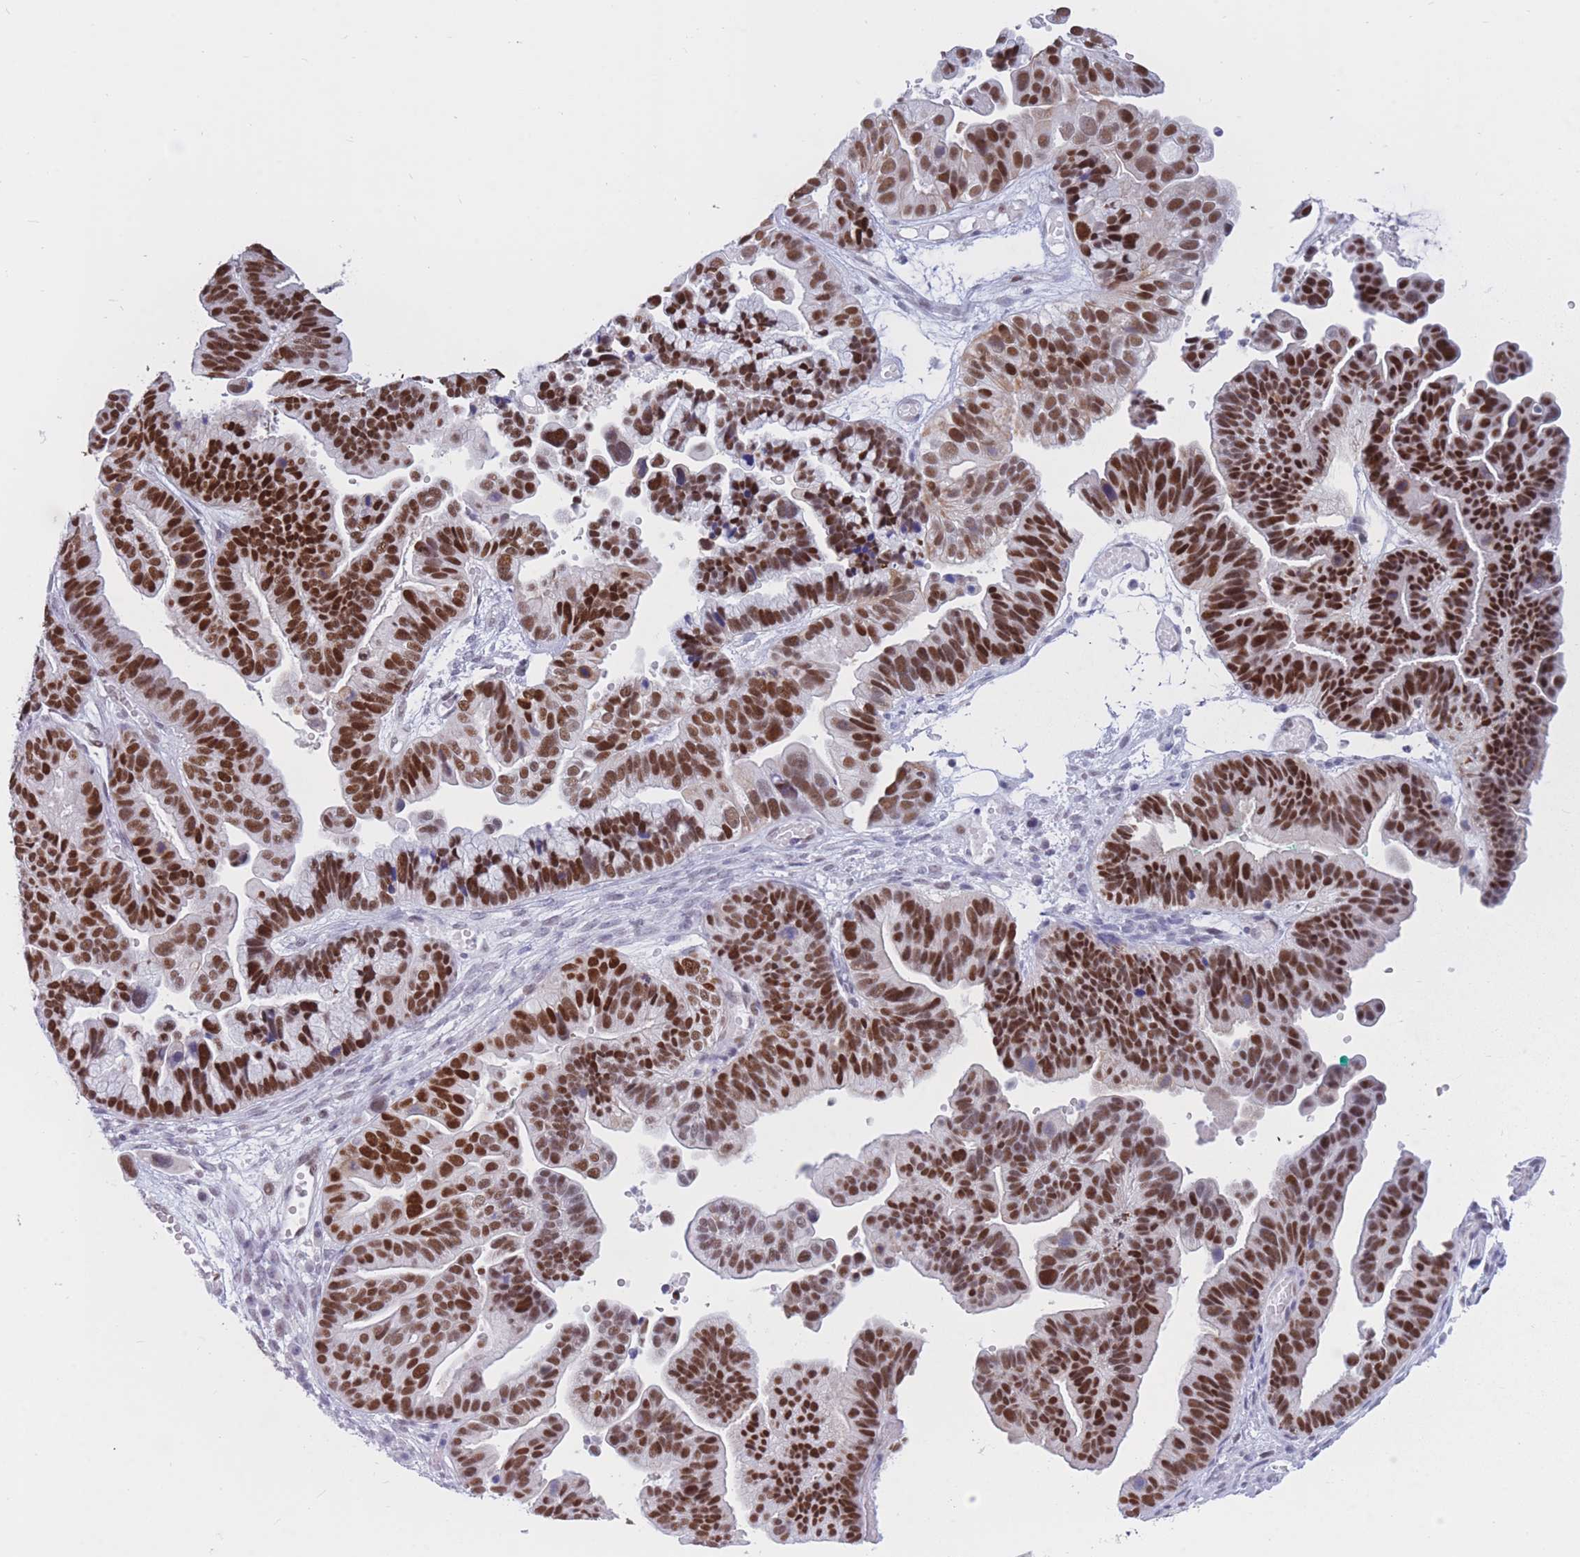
{"staining": {"intensity": "strong", "quantity": ">75%", "location": "nuclear"}, "tissue": "ovarian cancer", "cell_type": "Tumor cells", "image_type": "cancer", "snomed": [{"axis": "morphology", "description": "Cystadenocarcinoma, serous, NOS"}, {"axis": "topography", "description": "Ovary"}], "caption": "There is high levels of strong nuclear staining in tumor cells of ovarian cancer, as demonstrated by immunohistochemical staining (brown color).", "gene": "NASP", "patient": {"sex": "female", "age": 56}}